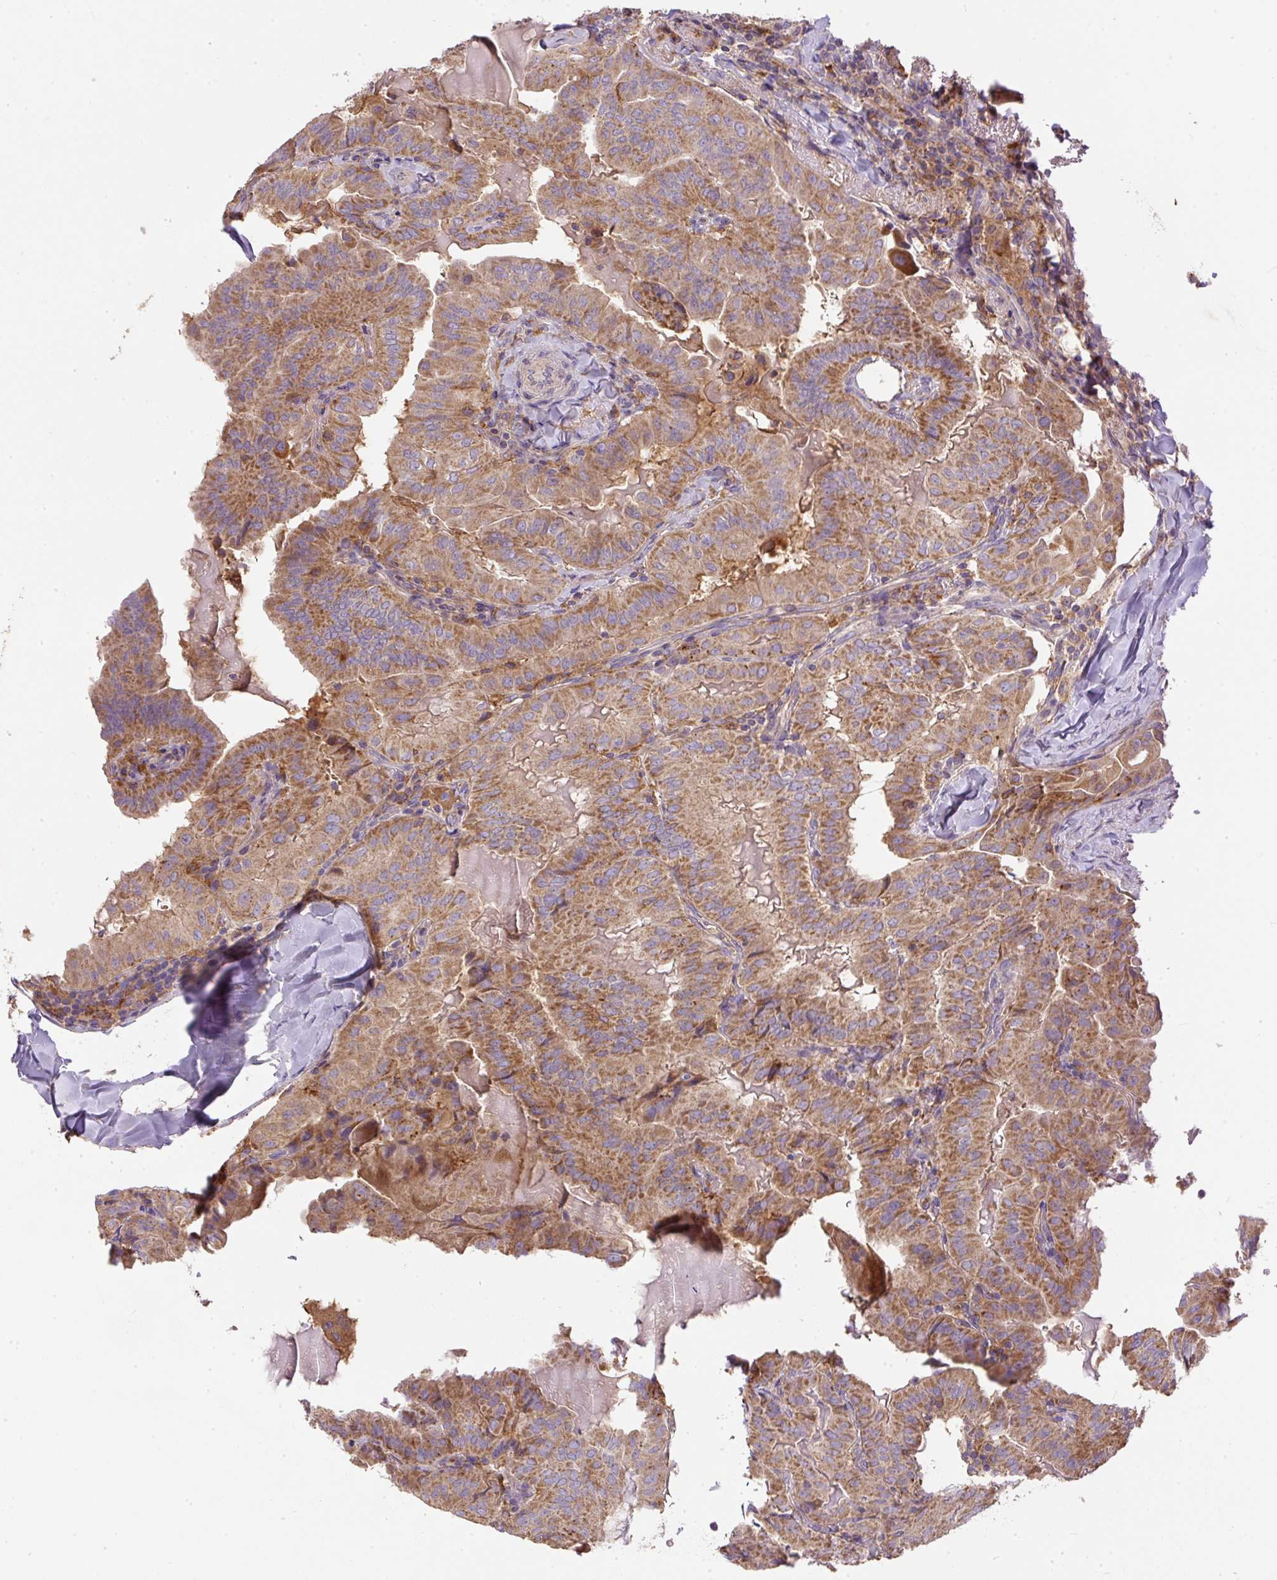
{"staining": {"intensity": "moderate", "quantity": ">75%", "location": "cytoplasmic/membranous"}, "tissue": "thyroid cancer", "cell_type": "Tumor cells", "image_type": "cancer", "snomed": [{"axis": "morphology", "description": "Papillary adenocarcinoma, NOS"}, {"axis": "topography", "description": "Thyroid gland"}], "caption": "High-power microscopy captured an IHC micrograph of thyroid papillary adenocarcinoma, revealing moderate cytoplasmic/membranous positivity in approximately >75% of tumor cells. The staining was performed using DAB (3,3'-diaminobenzidine) to visualize the protein expression in brown, while the nuclei were stained in blue with hematoxylin (Magnification: 20x).", "gene": "DAPK1", "patient": {"sex": "female", "age": 68}}